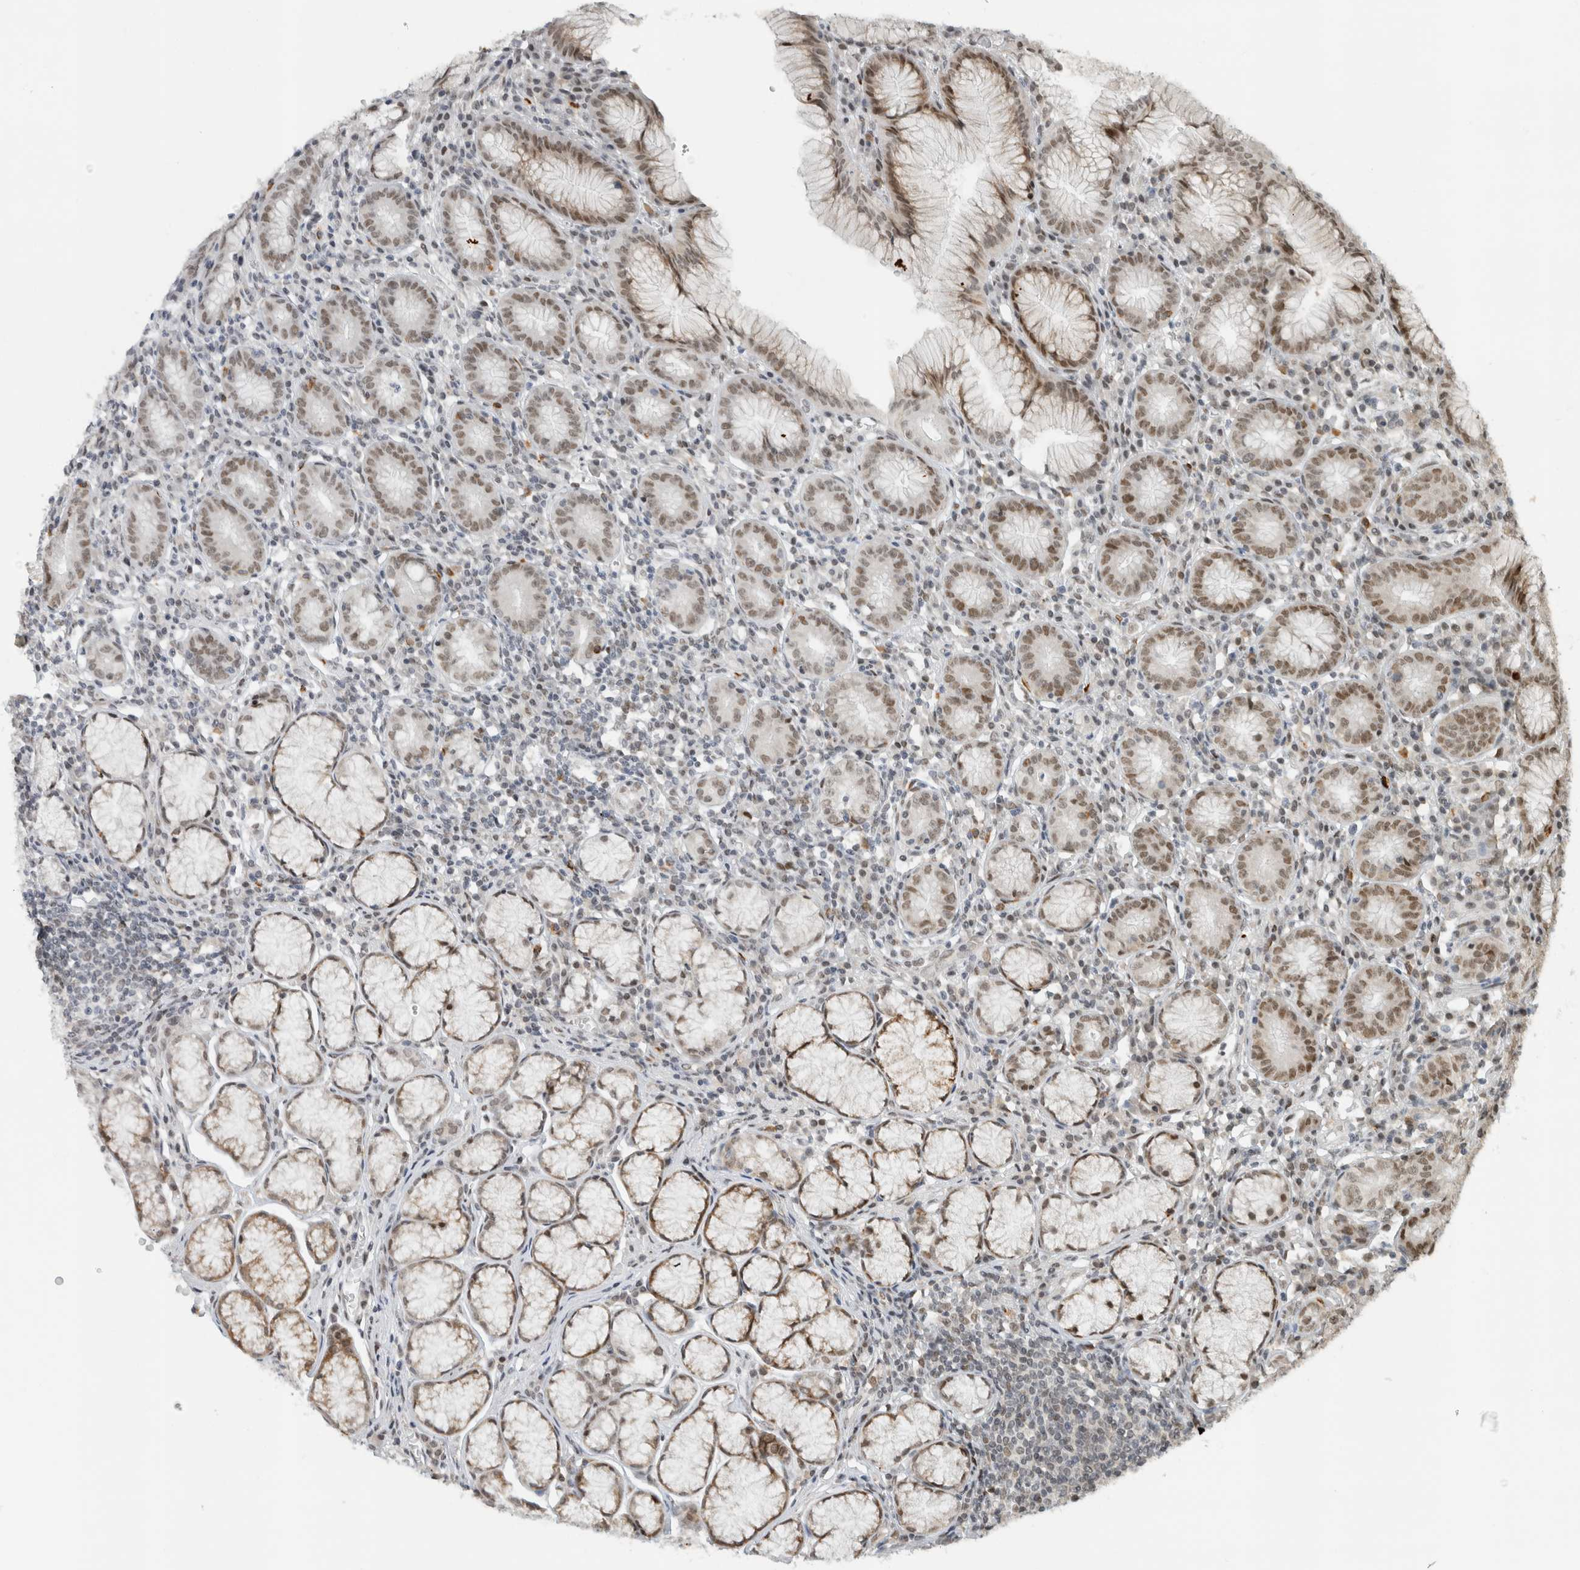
{"staining": {"intensity": "moderate", "quantity": "25%-75%", "location": "cytoplasmic/membranous,nuclear"}, "tissue": "stomach", "cell_type": "Glandular cells", "image_type": "normal", "snomed": [{"axis": "morphology", "description": "Normal tissue, NOS"}, {"axis": "topography", "description": "Stomach"}], "caption": "IHC staining of benign stomach, which demonstrates medium levels of moderate cytoplasmic/membranous,nuclear expression in about 25%-75% of glandular cells indicating moderate cytoplasmic/membranous,nuclear protein positivity. The staining was performed using DAB (3,3'-diaminobenzidine) (brown) for protein detection and nuclei were counterstained in hematoxylin (blue).", "gene": "HNRNPR", "patient": {"sex": "male", "age": 55}}